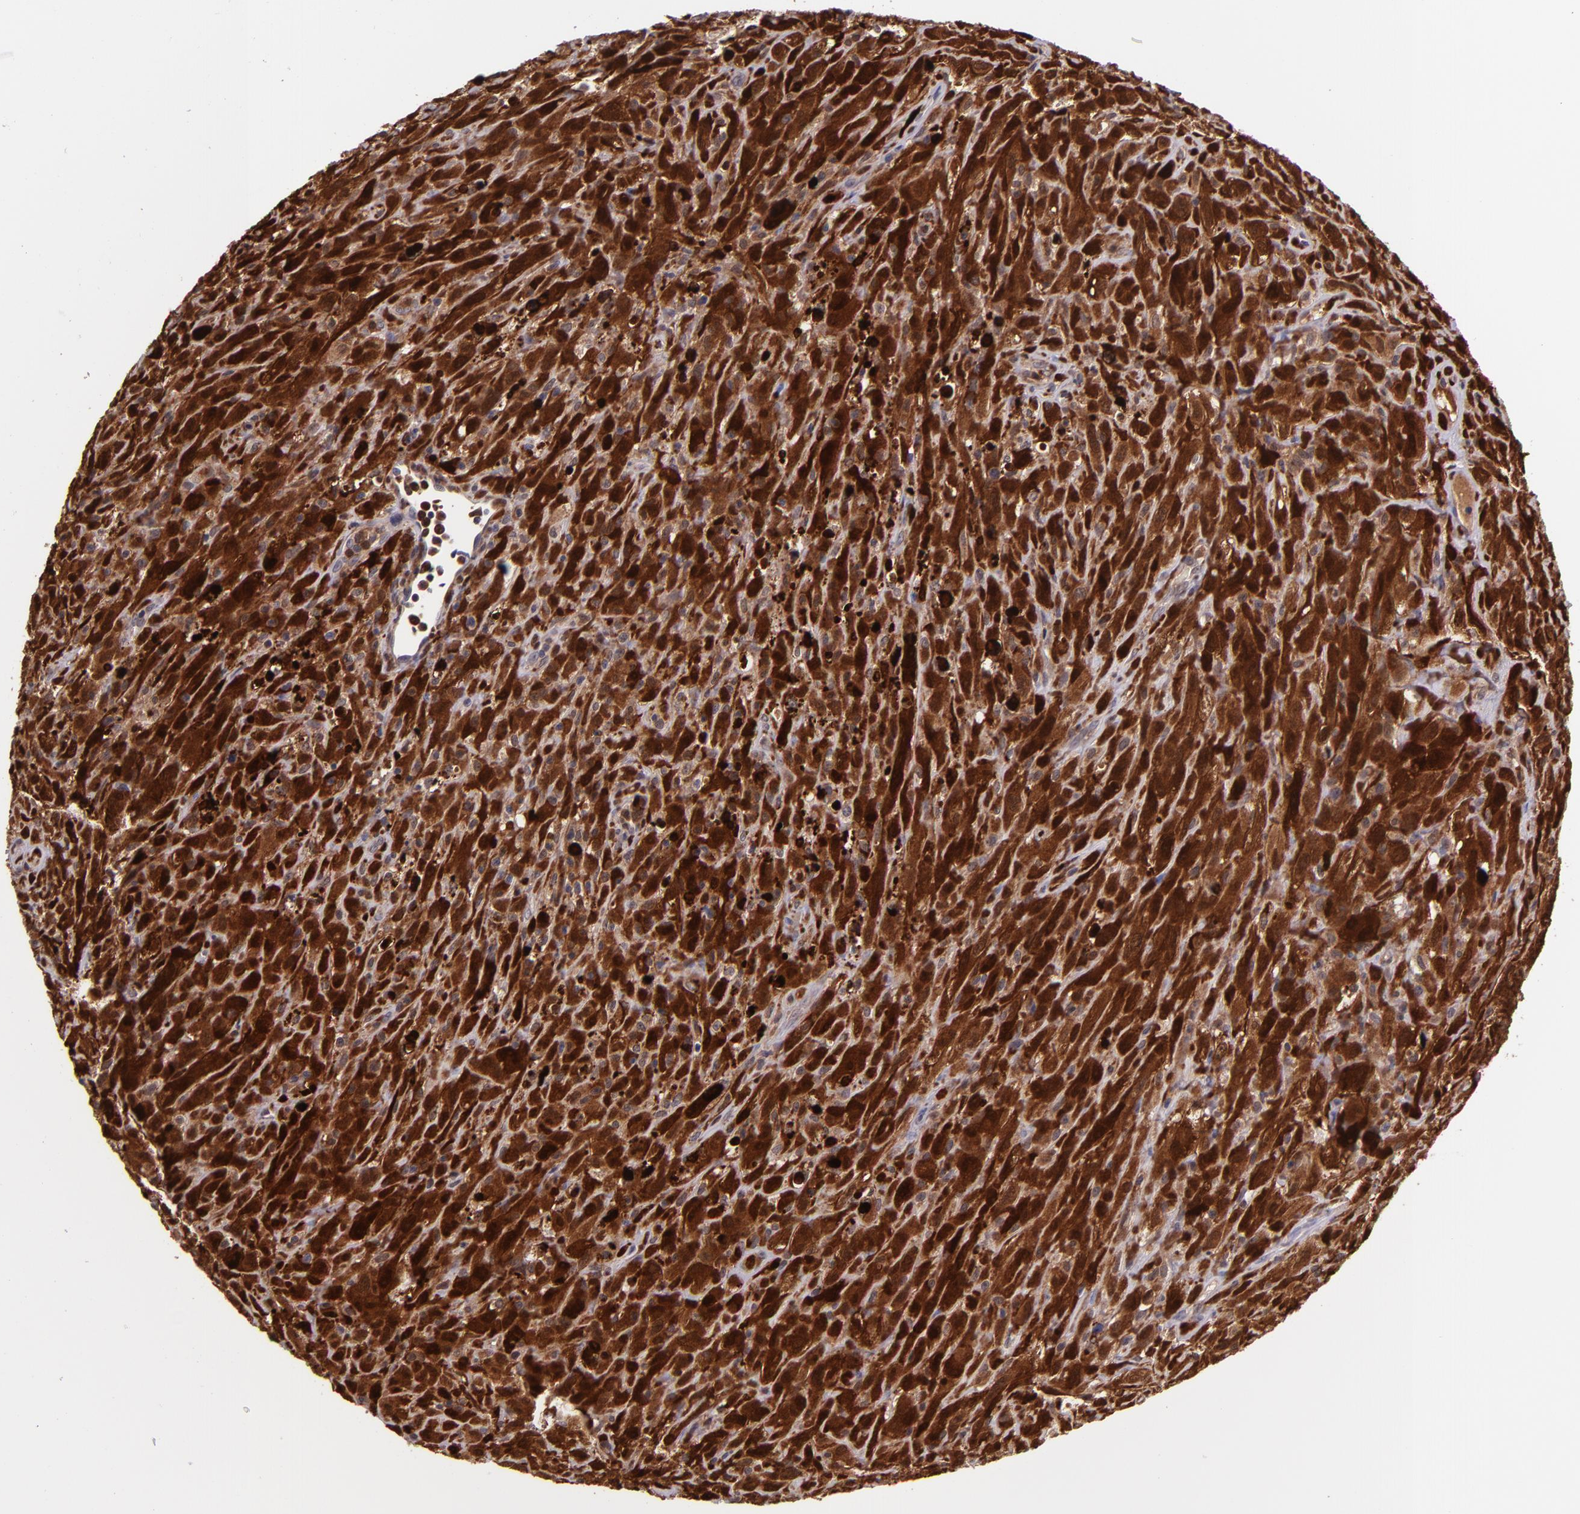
{"staining": {"intensity": "strong", "quantity": ">75%", "location": "cytoplasmic/membranous"}, "tissue": "glioma", "cell_type": "Tumor cells", "image_type": "cancer", "snomed": [{"axis": "morphology", "description": "Glioma, malignant, High grade"}, {"axis": "topography", "description": "Brain"}], "caption": "Immunohistochemical staining of human malignant glioma (high-grade) exhibits strong cytoplasmic/membranous protein positivity in approximately >75% of tumor cells.", "gene": "LGALS1", "patient": {"sex": "male", "age": 48}}